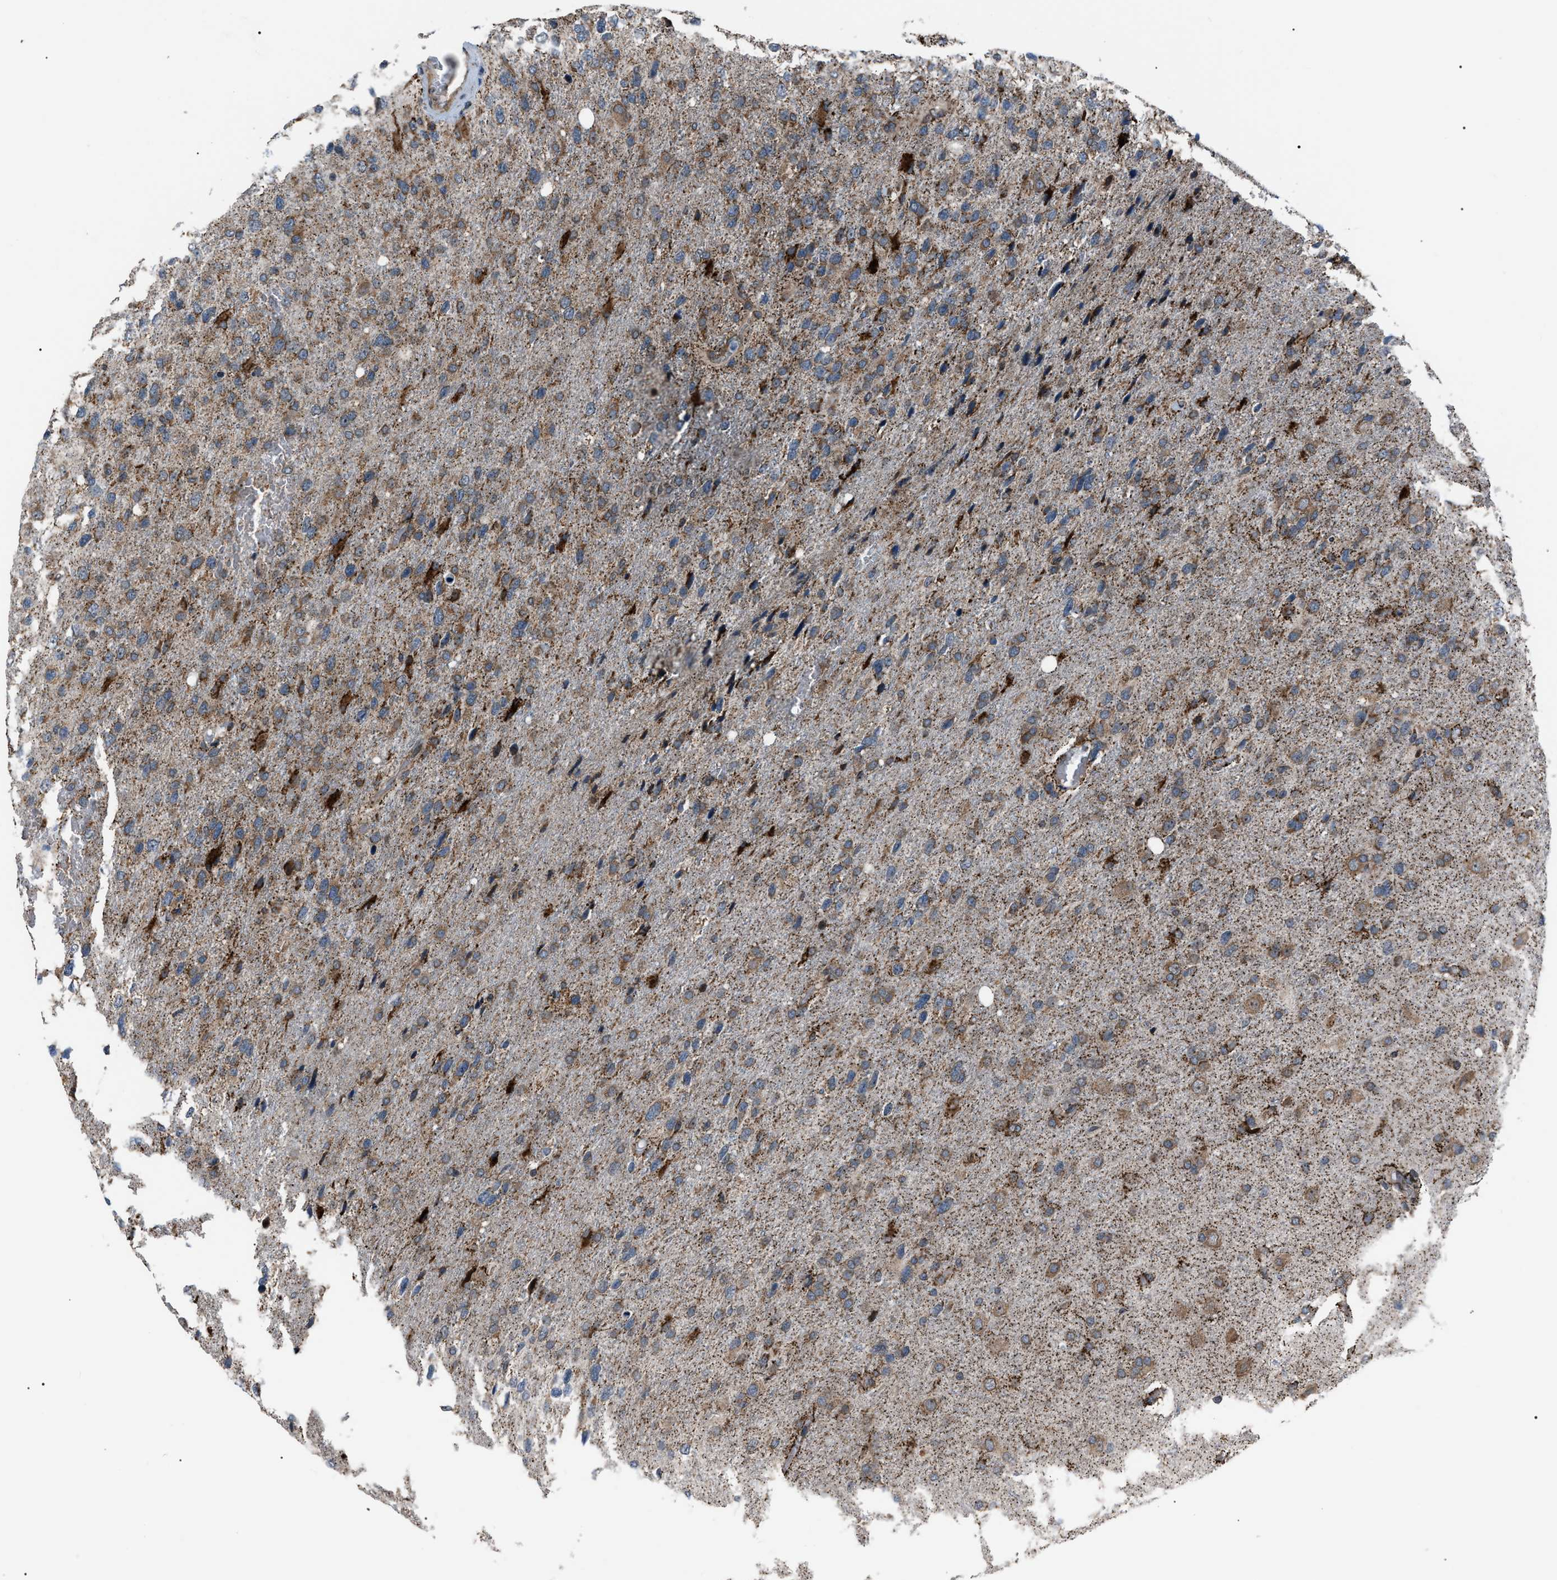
{"staining": {"intensity": "moderate", "quantity": ">75%", "location": "cytoplasmic/membranous"}, "tissue": "glioma", "cell_type": "Tumor cells", "image_type": "cancer", "snomed": [{"axis": "morphology", "description": "Glioma, malignant, High grade"}, {"axis": "topography", "description": "Brain"}], "caption": "Tumor cells reveal medium levels of moderate cytoplasmic/membranous expression in about >75% of cells in malignant high-grade glioma.", "gene": "AGO2", "patient": {"sex": "female", "age": 58}}